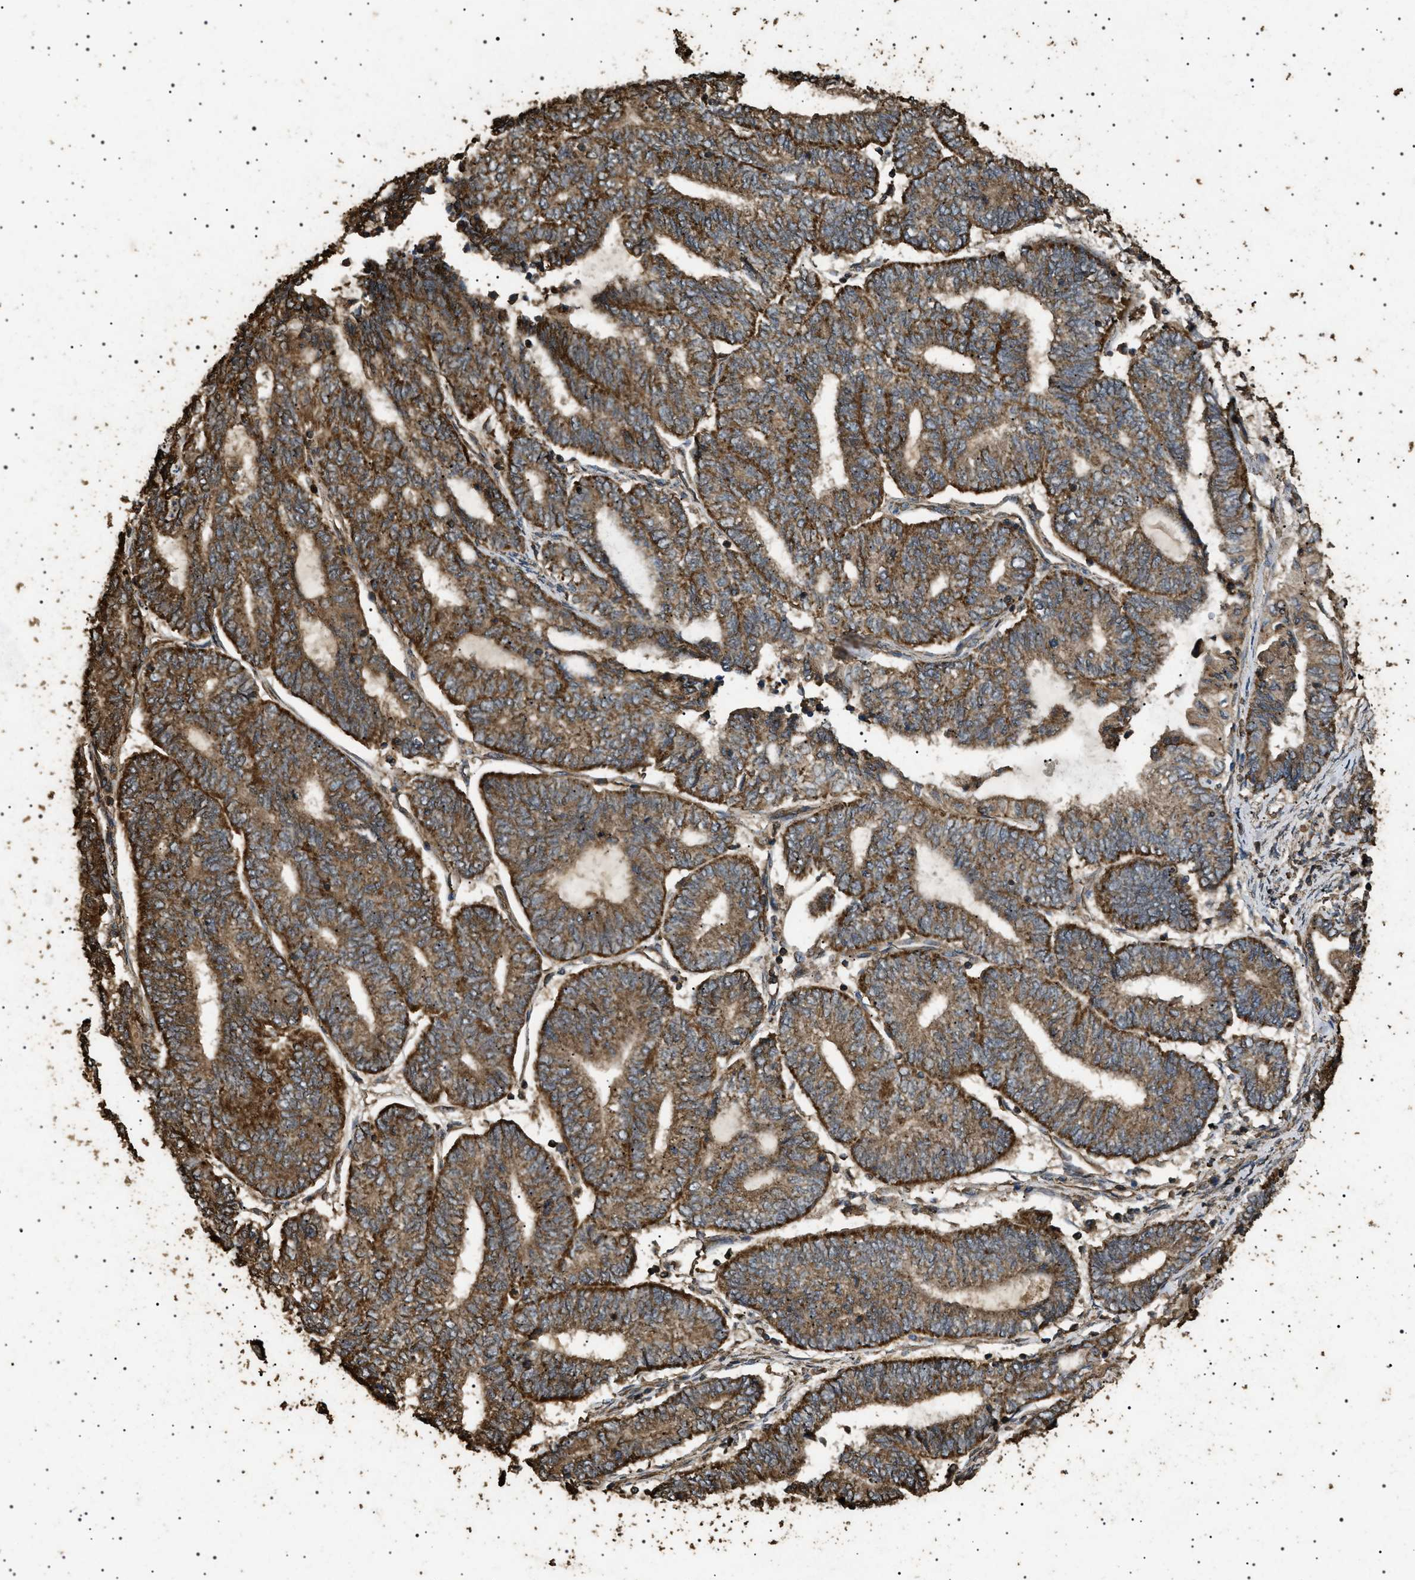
{"staining": {"intensity": "strong", "quantity": ">75%", "location": "cytoplasmic/membranous"}, "tissue": "endometrial cancer", "cell_type": "Tumor cells", "image_type": "cancer", "snomed": [{"axis": "morphology", "description": "Adenocarcinoma, NOS"}, {"axis": "topography", "description": "Uterus"}, {"axis": "topography", "description": "Endometrium"}], "caption": "Endometrial cancer was stained to show a protein in brown. There is high levels of strong cytoplasmic/membranous positivity in about >75% of tumor cells.", "gene": "CYRIA", "patient": {"sex": "female", "age": 70}}